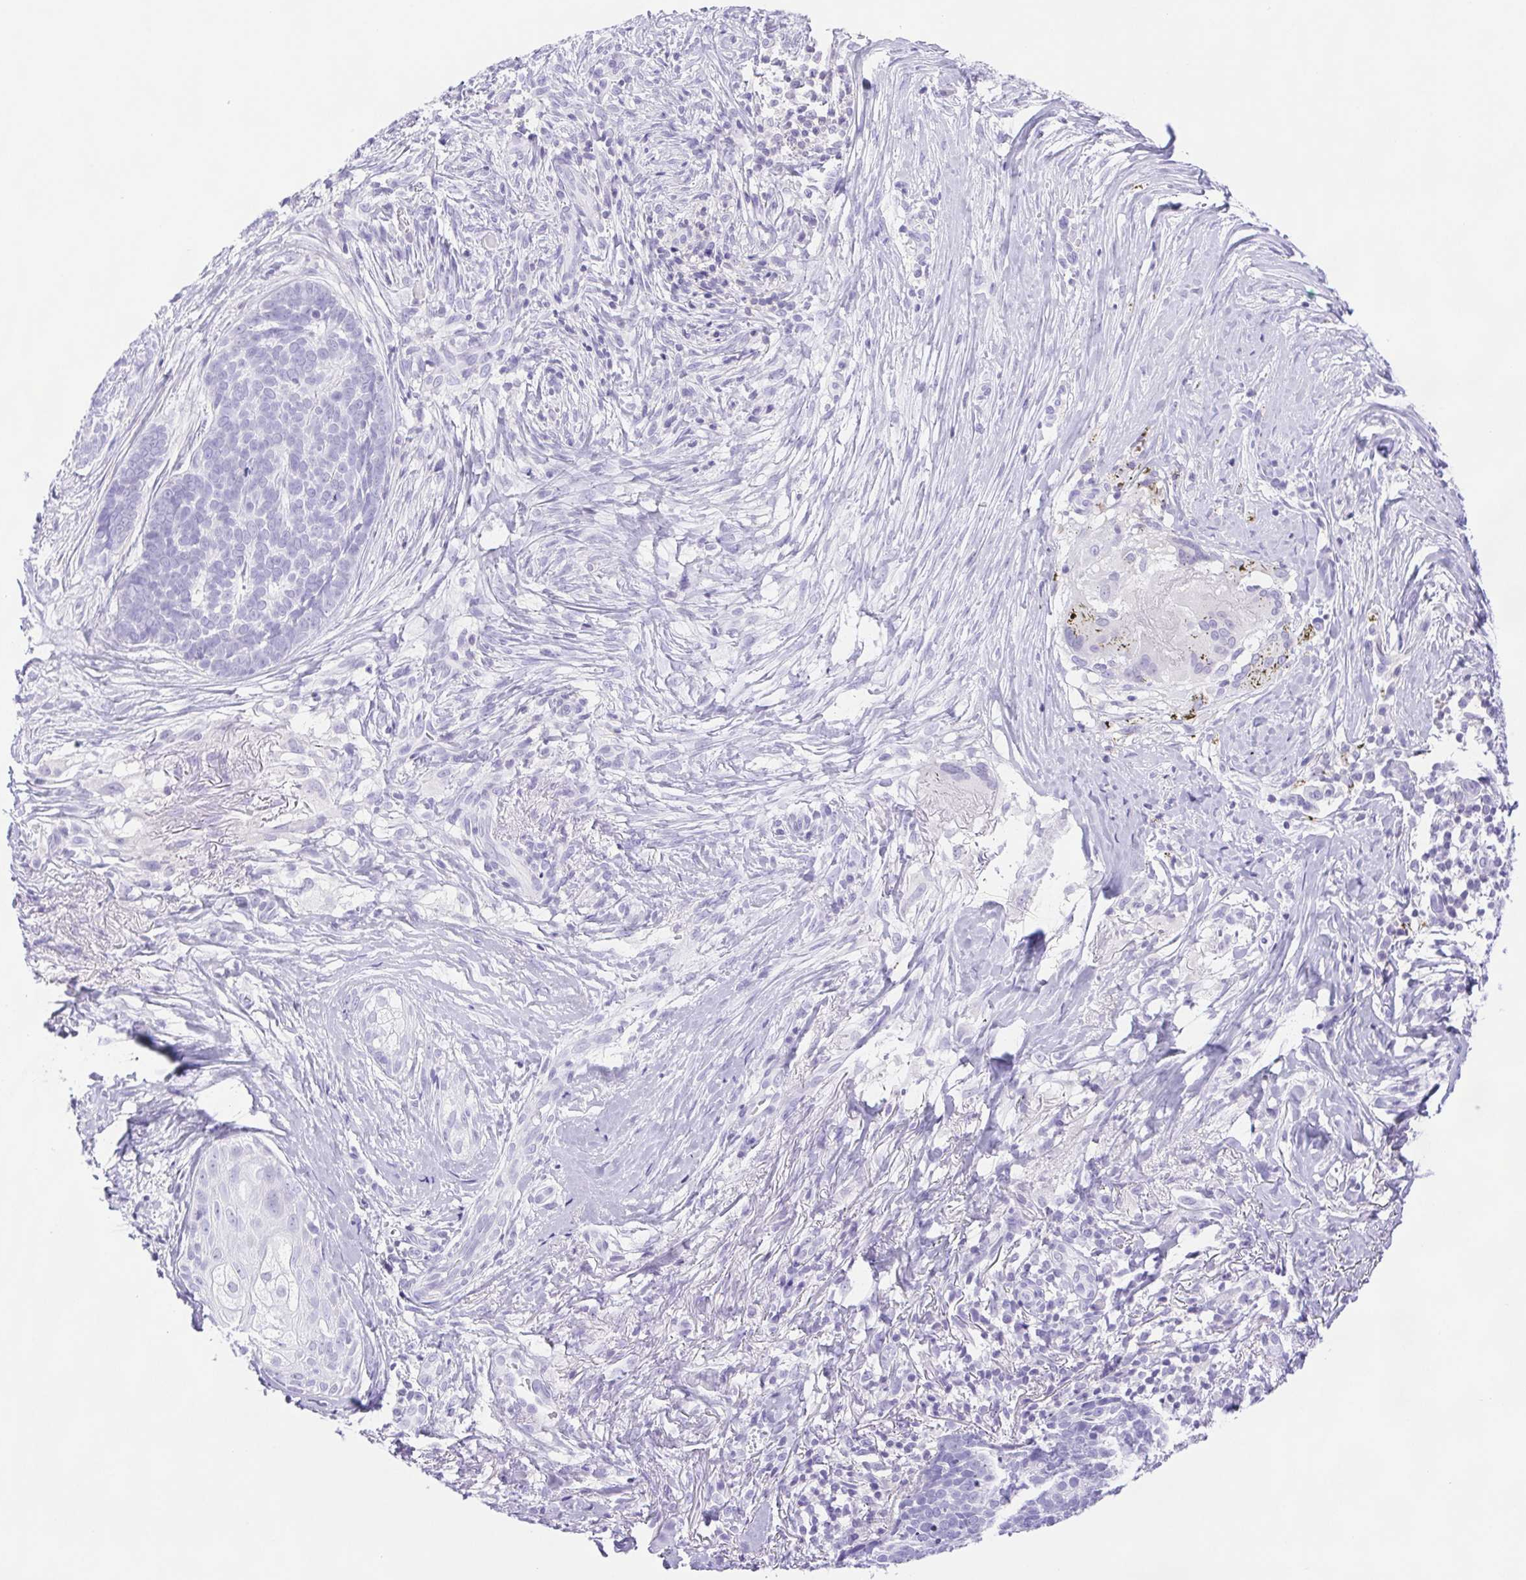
{"staining": {"intensity": "negative", "quantity": "none", "location": "none"}, "tissue": "skin cancer", "cell_type": "Tumor cells", "image_type": "cancer", "snomed": [{"axis": "morphology", "description": "Basal cell carcinoma"}, {"axis": "topography", "description": "Skin"}, {"axis": "topography", "description": "Skin of nose"}], "caption": "This is a micrograph of immunohistochemistry (IHC) staining of skin cancer (basal cell carcinoma), which shows no staining in tumor cells.", "gene": "SYNPR", "patient": {"sex": "female", "age": 81}}